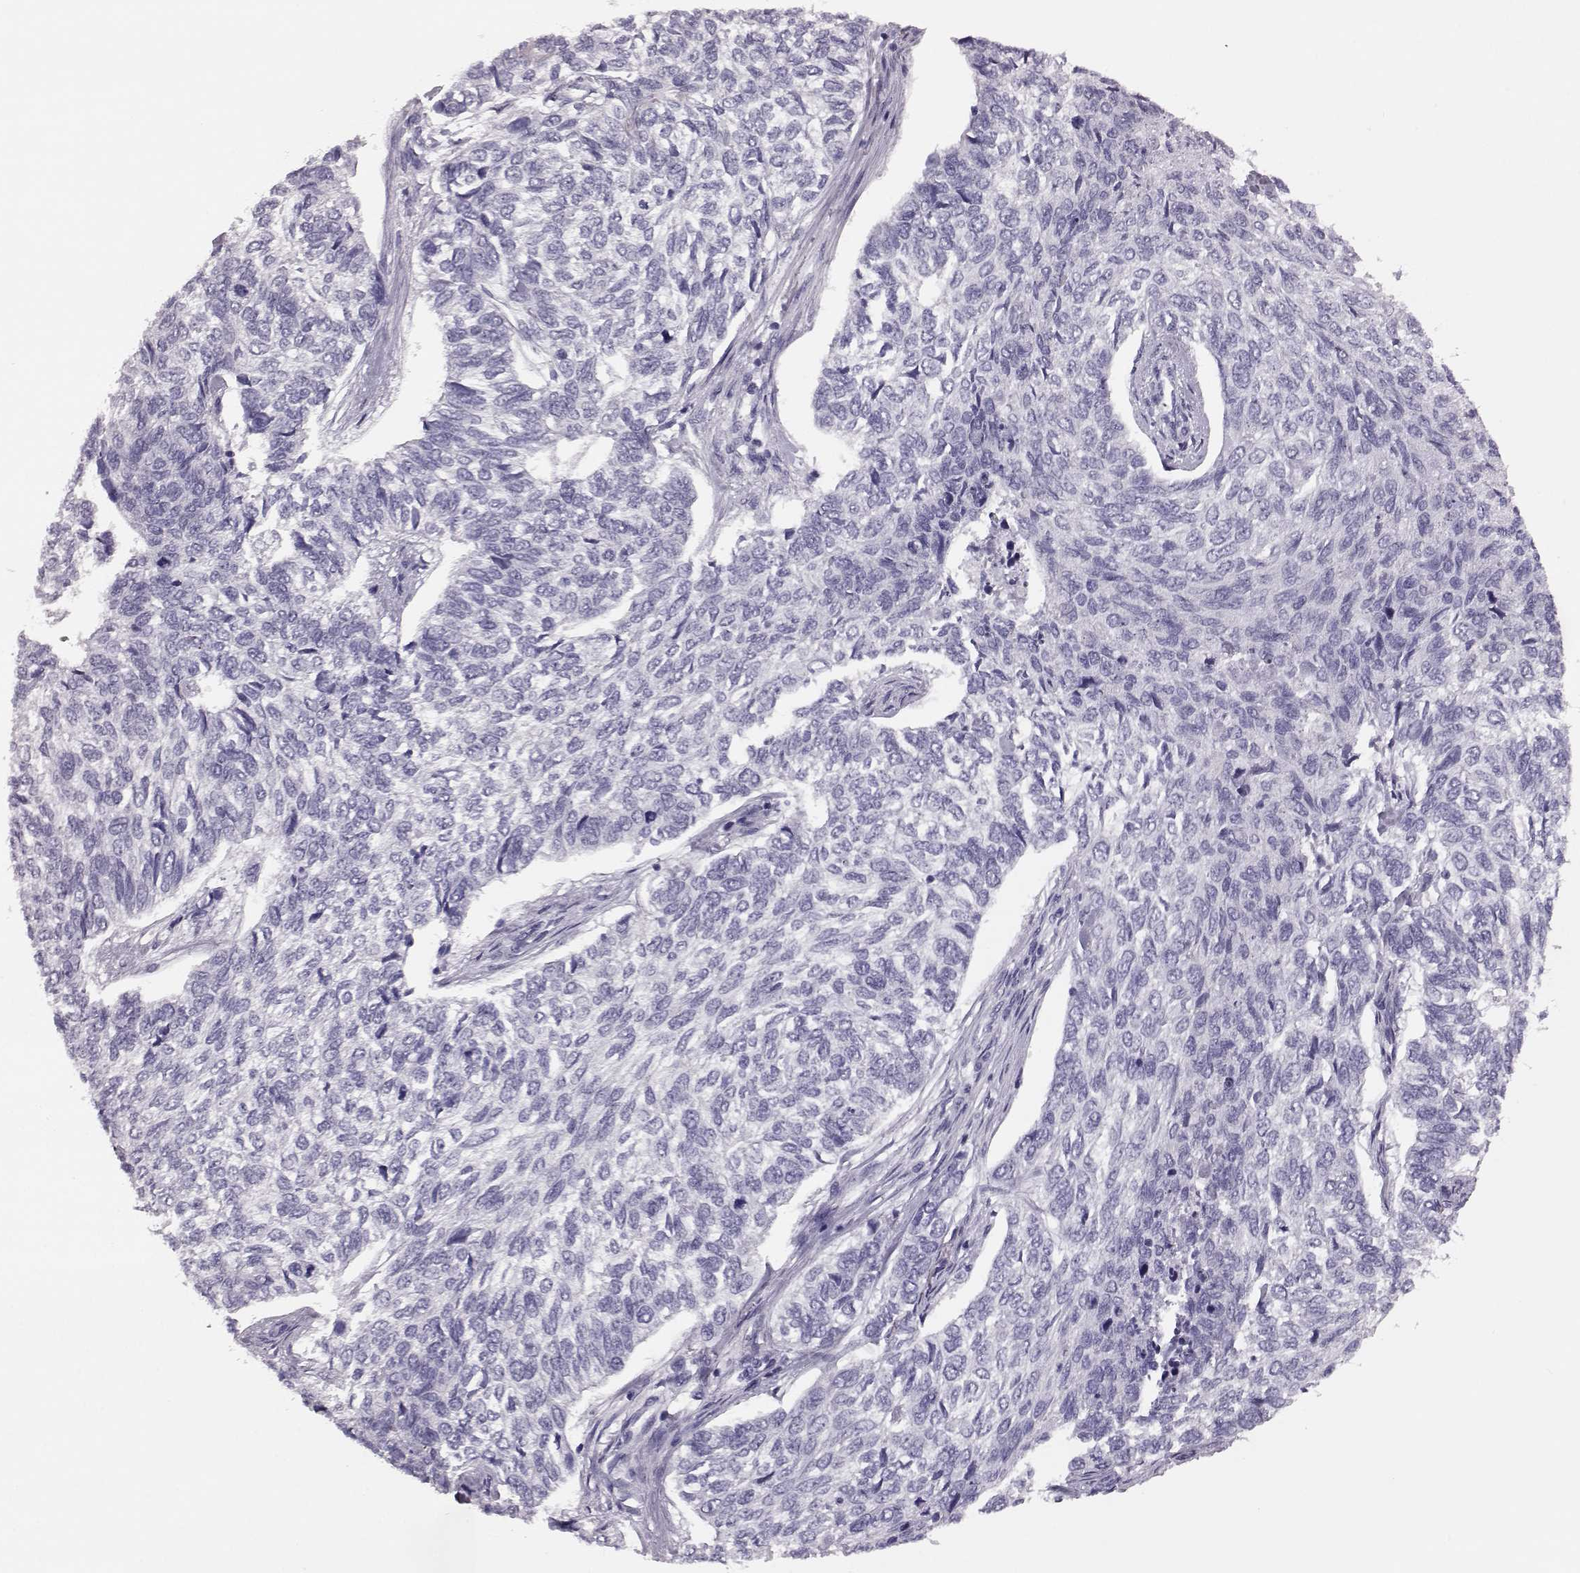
{"staining": {"intensity": "negative", "quantity": "none", "location": "none"}, "tissue": "skin cancer", "cell_type": "Tumor cells", "image_type": "cancer", "snomed": [{"axis": "morphology", "description": "Basal cell carcinoma"}, {"axis": "topography", "description": "Skin"}], "caption": "Tumor cells show no significant positivity in basal cell carcinoma (skin).", "gene": "BFSP2", "patient": {"sex": "female", "age": 65}}